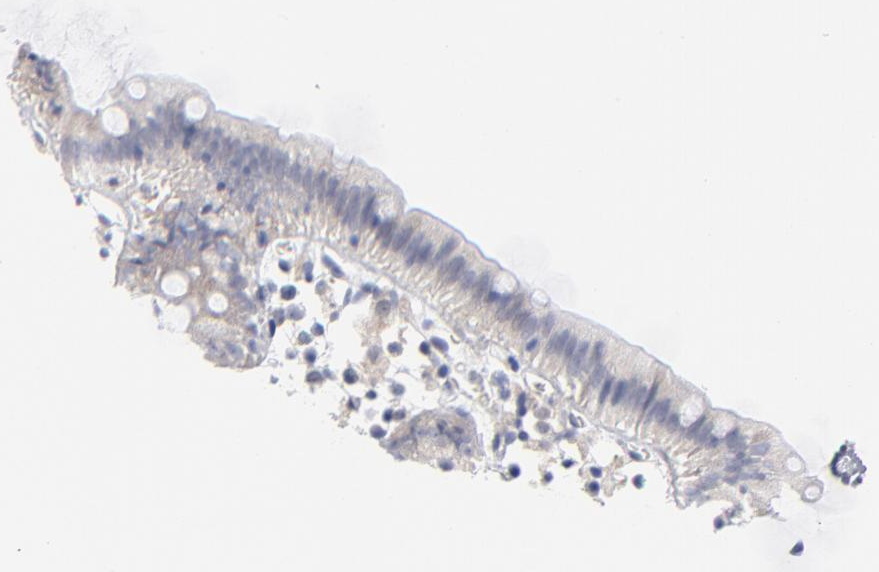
{"staining": {"intensity": "weak", "quantity": "25%-75%", "location": "cytoplasmic/membranous"}, "tissue": "colon", "cell_type": "Endothelial cells", "image_type": "normal", "snomed": [{"axis": "morphology", "description": "Normal tissue, NOS"}, {"axis": "topography", "description": "Colon"}], "caption": "A micrograph showing weak cytoplasmic/membranous positivity in approximately 25%-75% of endothelial cells in unremarkable colon, as visualized by brown immunohistochemical staining.", "gene": "ARRB1", "patient": {"sex": "male", "age": 14}}